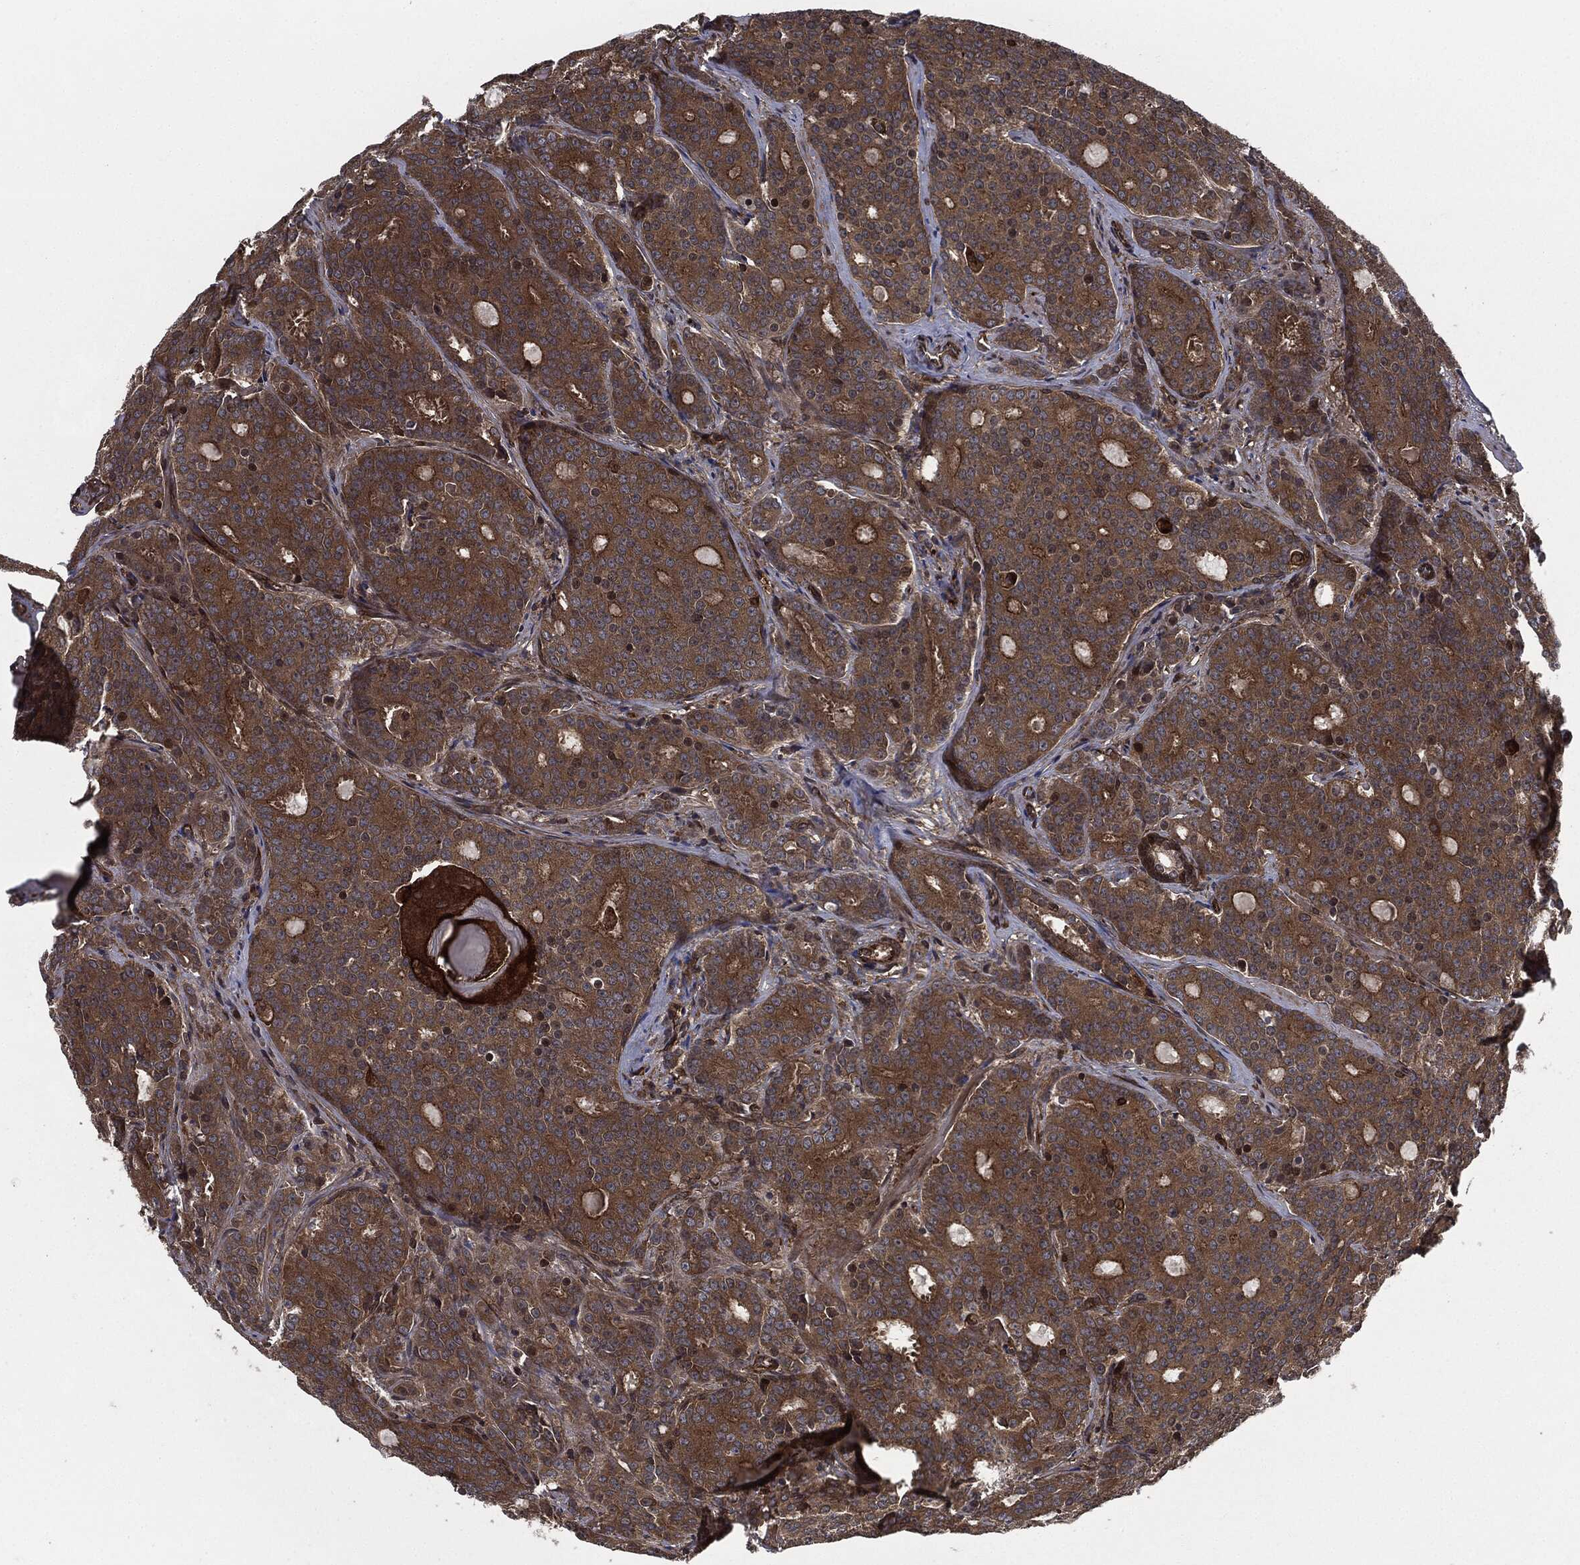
{"staining": {"intensity": "moderate", "quantity": ">75%", "location": "cytoplasmic/membranous"}, "tissue": "prostate cancer", "cell_type": "Tumor cells", "image_type": "cancer", "snomed": [{"axis": "morphology", "description": "Adenocarcinoma, NOS"}, {"axis": "topography", "description": "Prostate"}], "caption": "The histopathology image reveals staining of prostate adenocarcinoma, revealing moderate cytoplasmic/membranous protein positivity (brown color) within tumor cells. The staining was performed using DAB (3,3'-diaminobenzidine), with brown indicating positive protein expression. Nuclei are stained blue with hematoxylin.", "gene": "RAP1GDS1", "patient": {"sex": "male", "age": 71}}